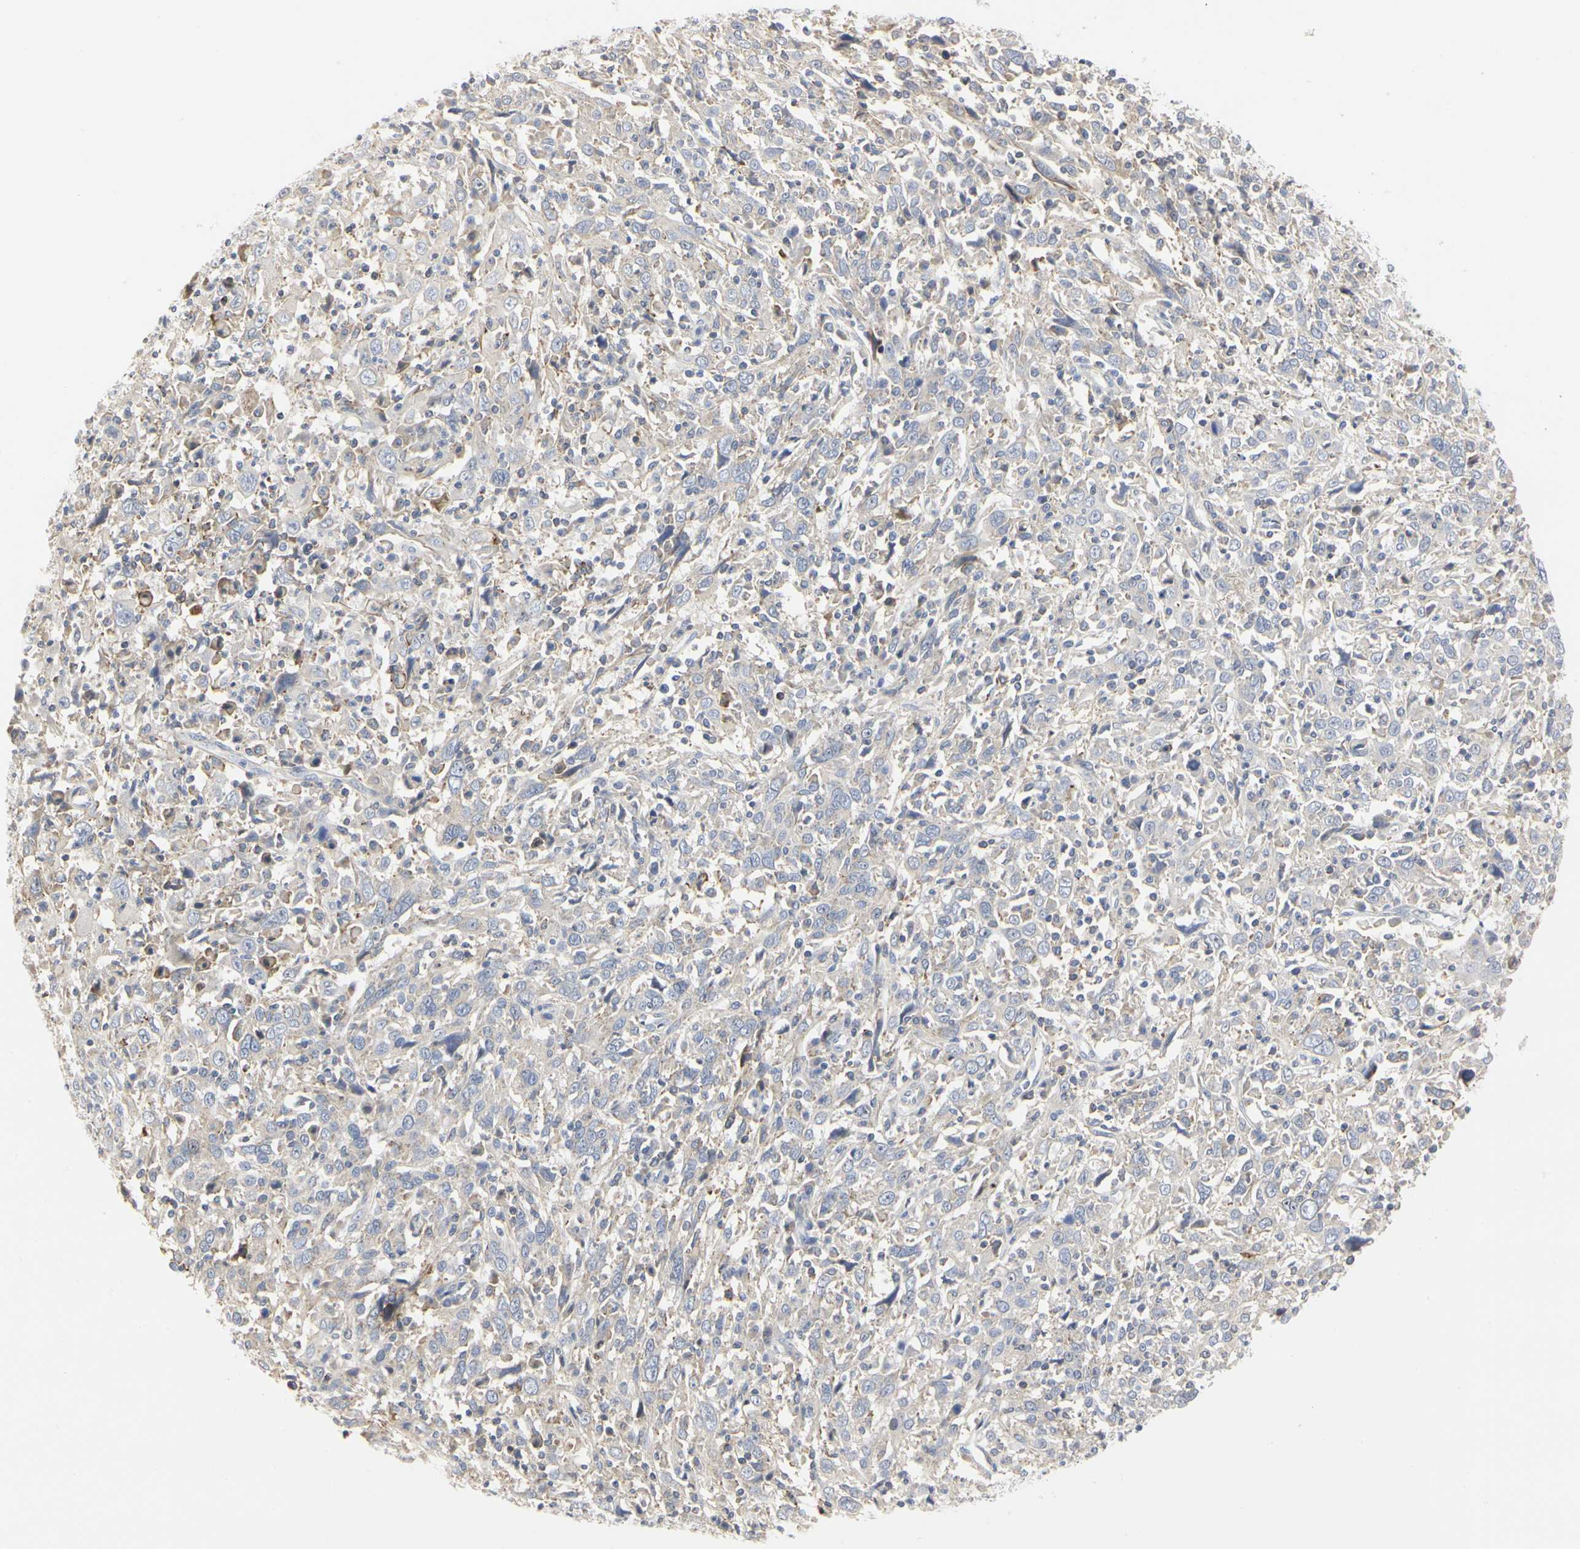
{"staining": {"intensity": "weak", "quantity": "25%-75%", "location": "cytoplasmic/membranous"}, "tissue": "cervical cancer", "cell_type": "Tumor cells", "image_type": "cancer", "snomed": [{"axis": "morphology", "description": "Squamous cell carcinoma, NOS"}, {"axis": "topography", "description": "Cervix"}], "caption": "Squamous cell carcinoma (cervical) tissue reveals weak cytoplasmic/membranous positivity in approximately 25%-75% of tumor cells", "gene": "SHANK2", "patient": {"sex": "female", "age": 46}}